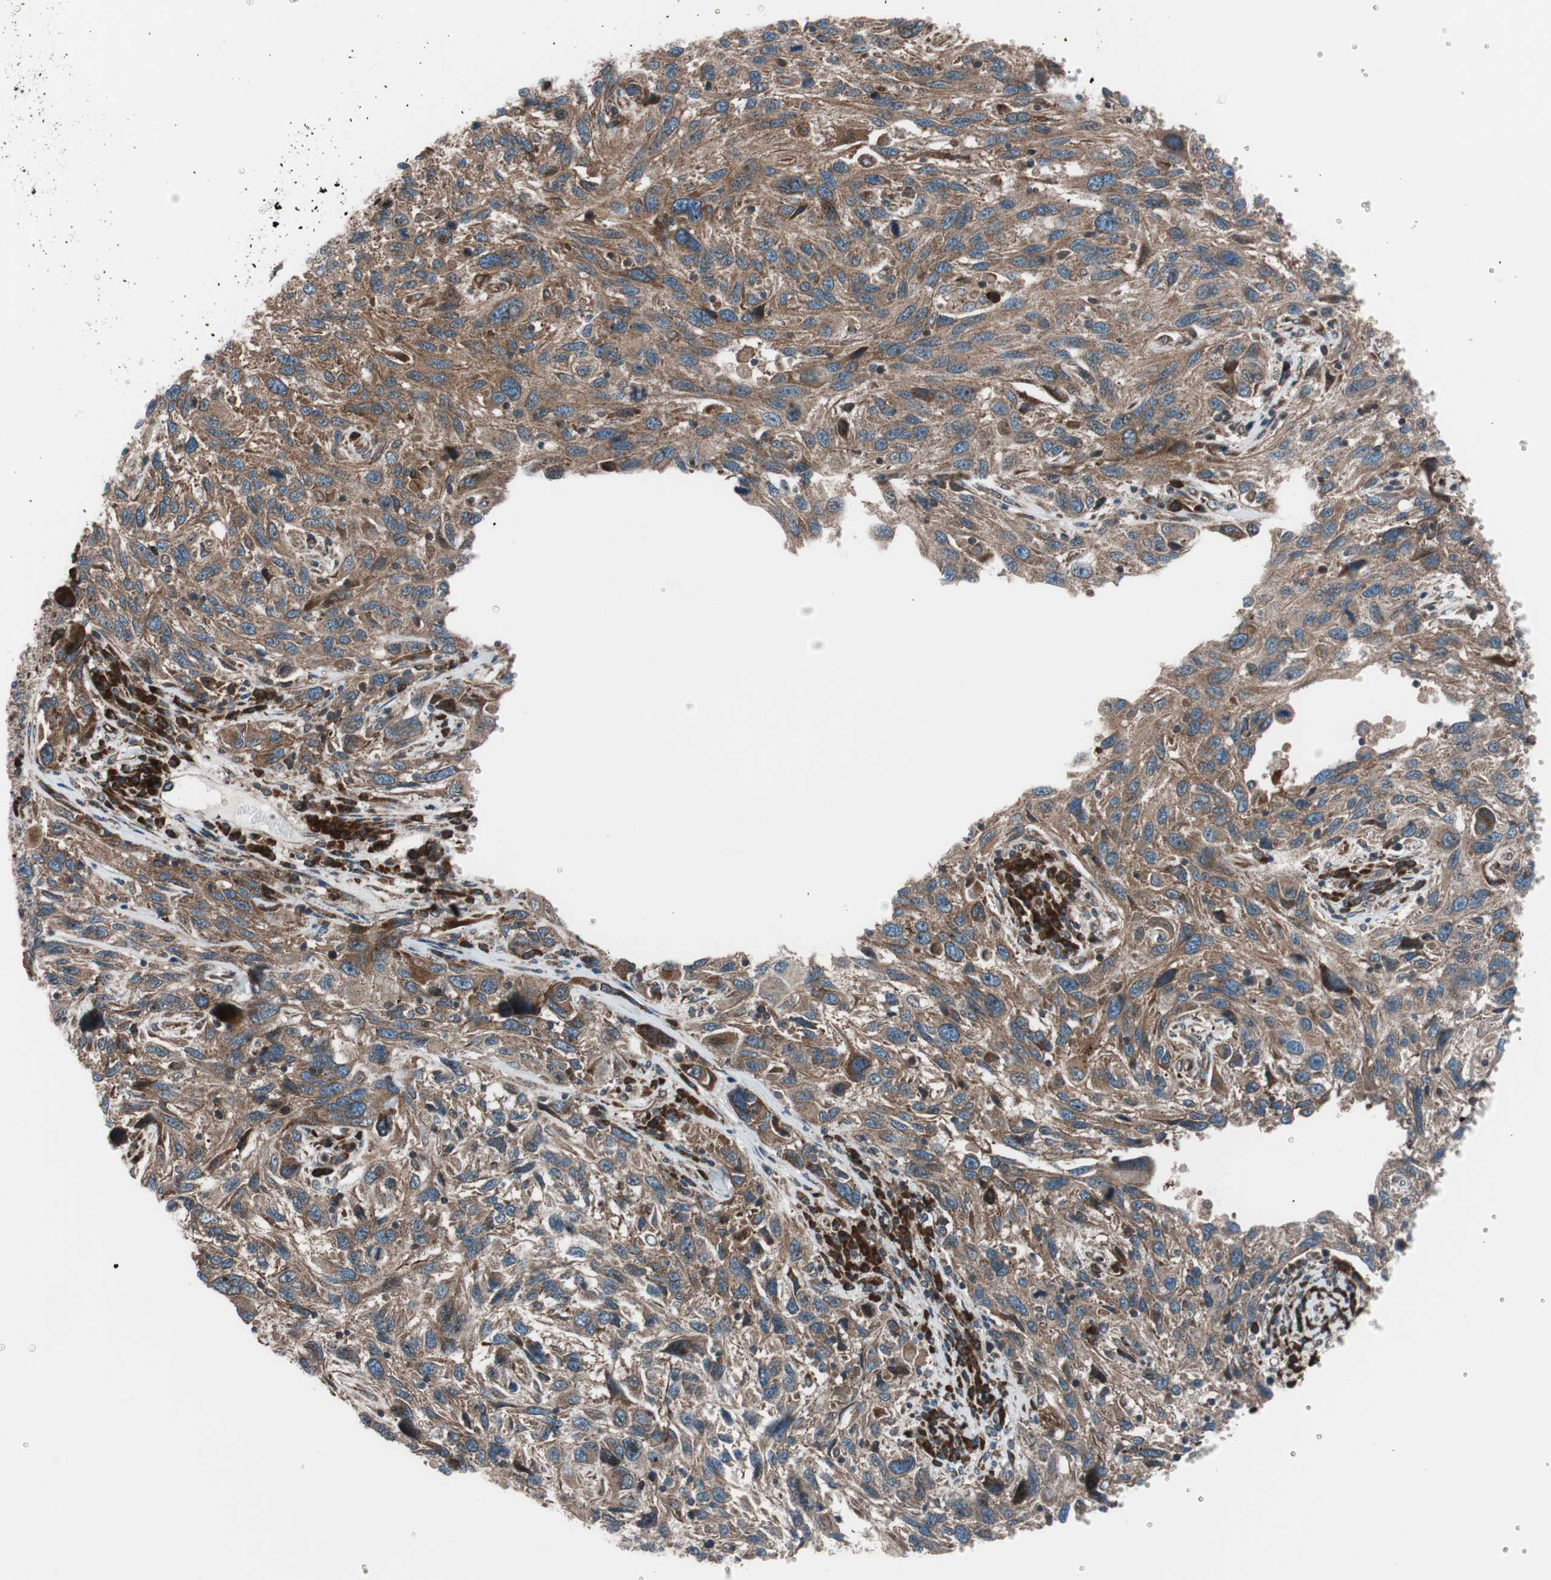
{"staining": {"intensity": "strong", "quantity": ">75%", "location": "cytoplasmic/membranous"}, "tissue": "melanoma", "cell_type": "Tumor cells", "image_type": "cancer", "snomed": [{"axis": "morphology", "description": "Malignant melanoma, NOS"}, {"axis": "topography", "description": "Skin"}], "caption": "This is a photomicrograph of immunohistochemistry (IHC) staining of malignant melanoma, which shows strong positivity in the cytoplasmic/membranous of tumor cells.", "gene": "CCL14", "patient": {"sex": "male", "age": 53}}